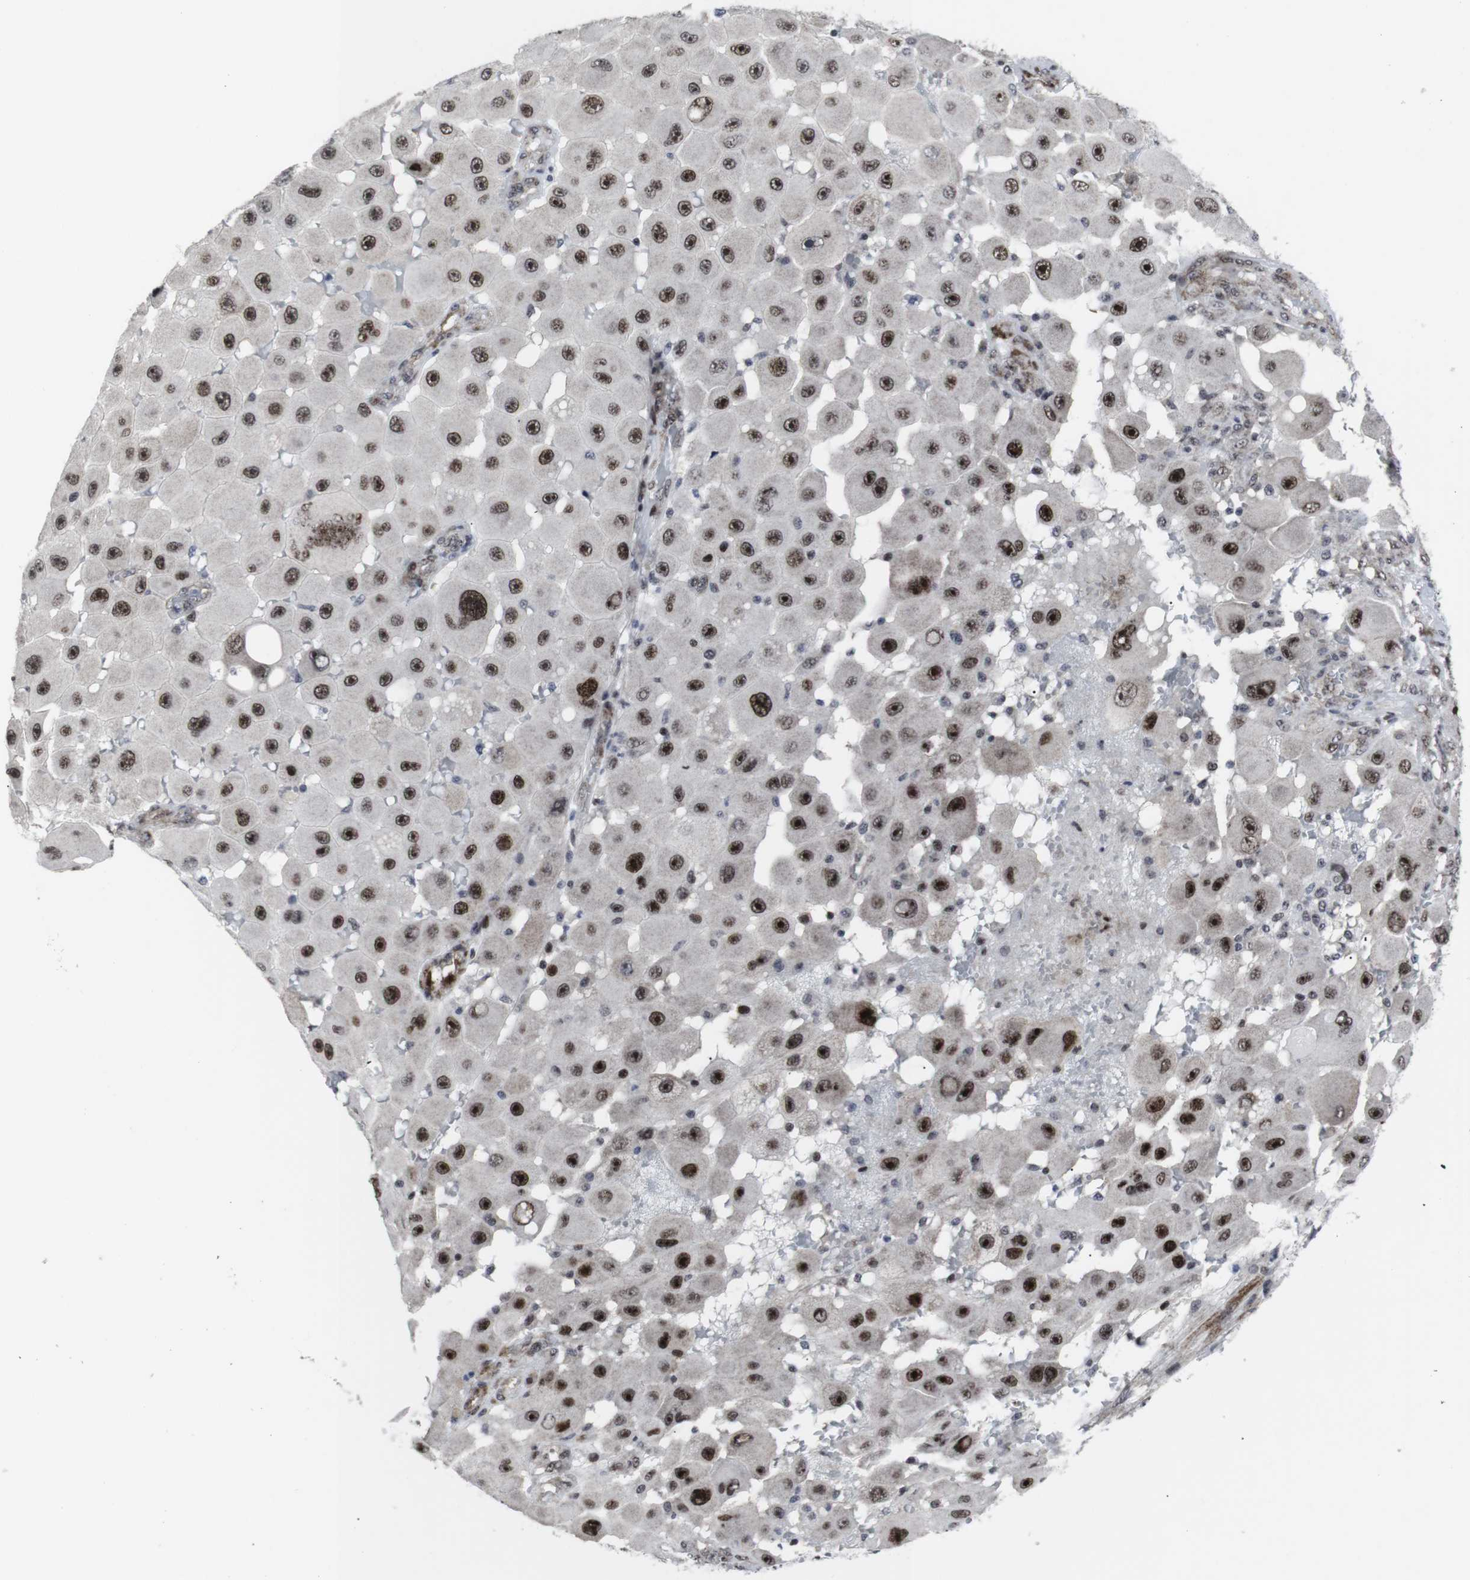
{"staining": {"intensity": "strong", "quantity": "25%-75%", "location": "nuclear"}, "tissue": "melanoma", "cell_type": "Tumor cells", "image_type": "cancer", "snomed": [{"axis": "morphology", "description": "Malignant melanoma, NOS"}, {"axis": "topography", "description": "Skin"}], "caption": "Protein staining shows strong nuclear expression in approximately 25%-75% of tumor cells in malignant melanoma. Using DAB (brown) and hematoxylin (blue) stains, captured at high magnification using brightfield microscopy.", "gene": "MLH1", "patient": {"sex": "female", "age": 81}}